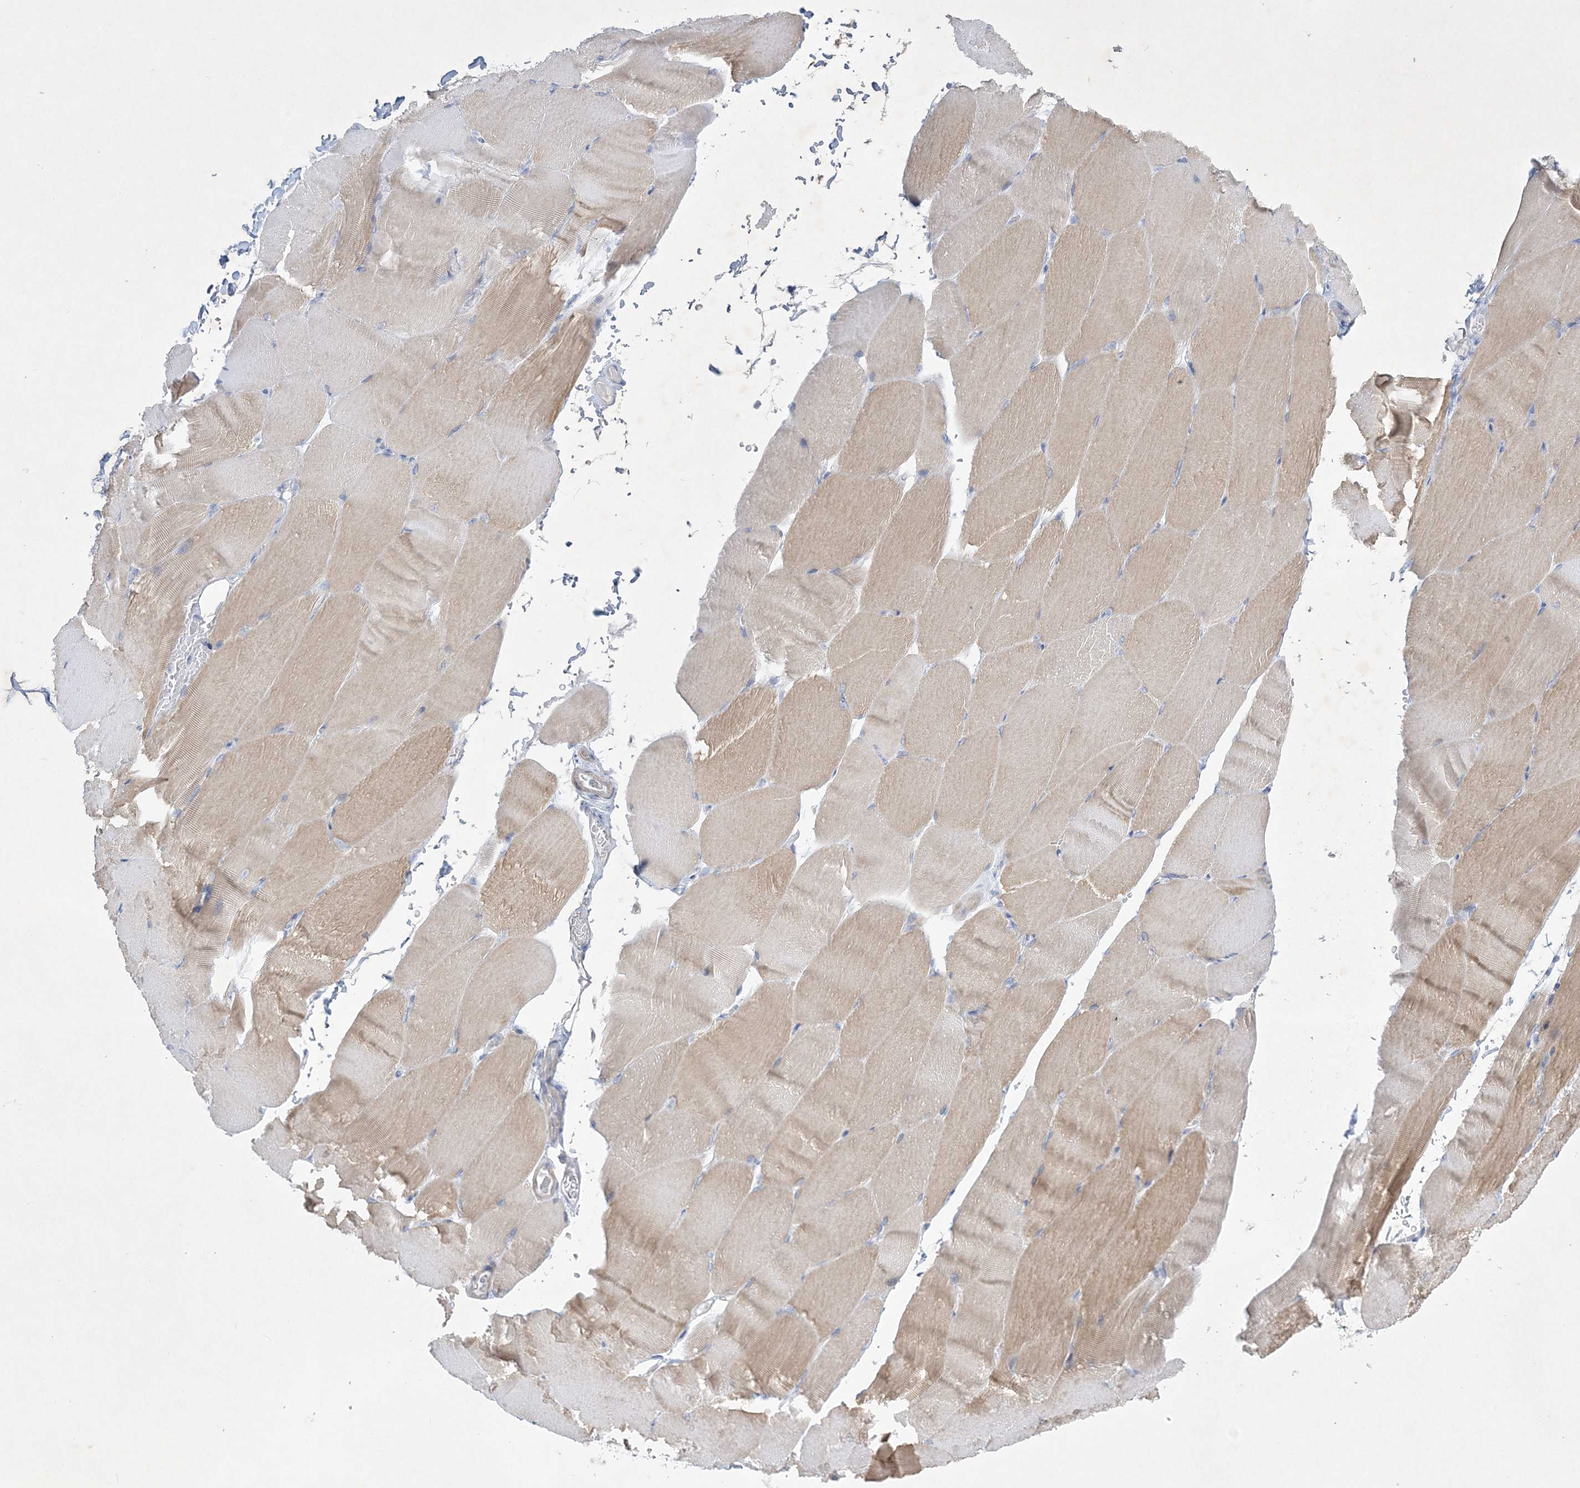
{"staining": {"intensity": "weak", "quantity": "25%-75%", "location": "cytoplasmic/membranous"}, "tissue": "skeletal muscle", "cell_type": "Myocytes", "image_type": "normal", "snomed": [{"axis": "morphology", "description": "Normal tissue, NOS"}, {"axis": "topography", "description": "Skeletal muscle"}, {"axis": "topography", "description": "Parathyroid gland"}], "caption": "IHC of unremarkable skeletal muscle shows low levels of weak cytoplasmic/membranous positivity in approximately 25%-75% of myocytes.", "gene": "FARSB", "patient": {"sex": "female", "age": 37}}